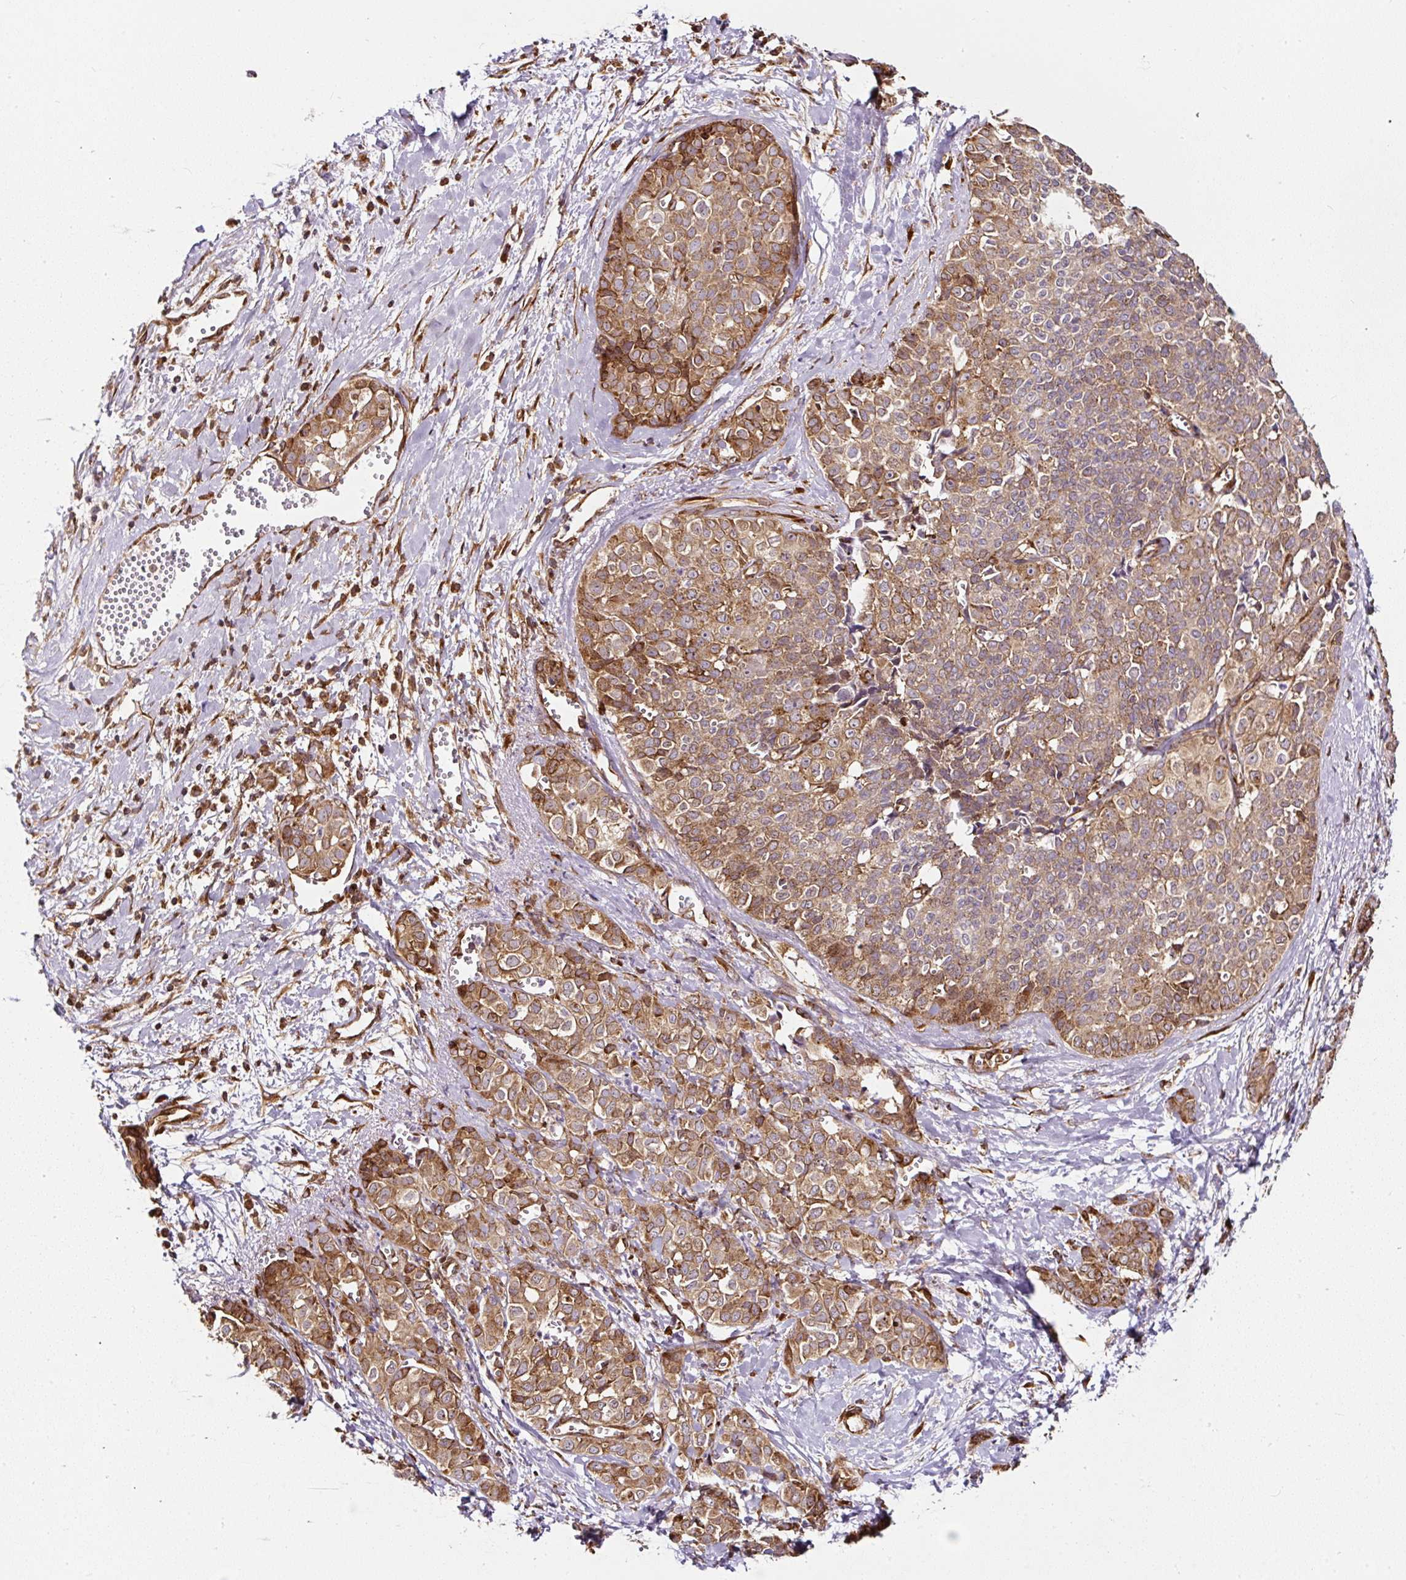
{"staining": {"intensity": "moderate", "quantity": ">75%", "location": "cytoplasmic/membranous"}, "tissue": "liver cancer", "cell_type": "Tumor cells", "image_type": "cancer", "snomed": [{"axis": "morphology", "description": "Cholangiocarcinoma"}, {"axis": "topography", "description": "Liver"}], "caption": "This is a histology image of immunohistochemistry staining of liver cancer (cholangiocarcinoma), which shows moderate positivity in the cytoplasmic/membranous of tumor cells.", "gene": "KDM4E", "patient": {"sex": "female", "age": 77}}